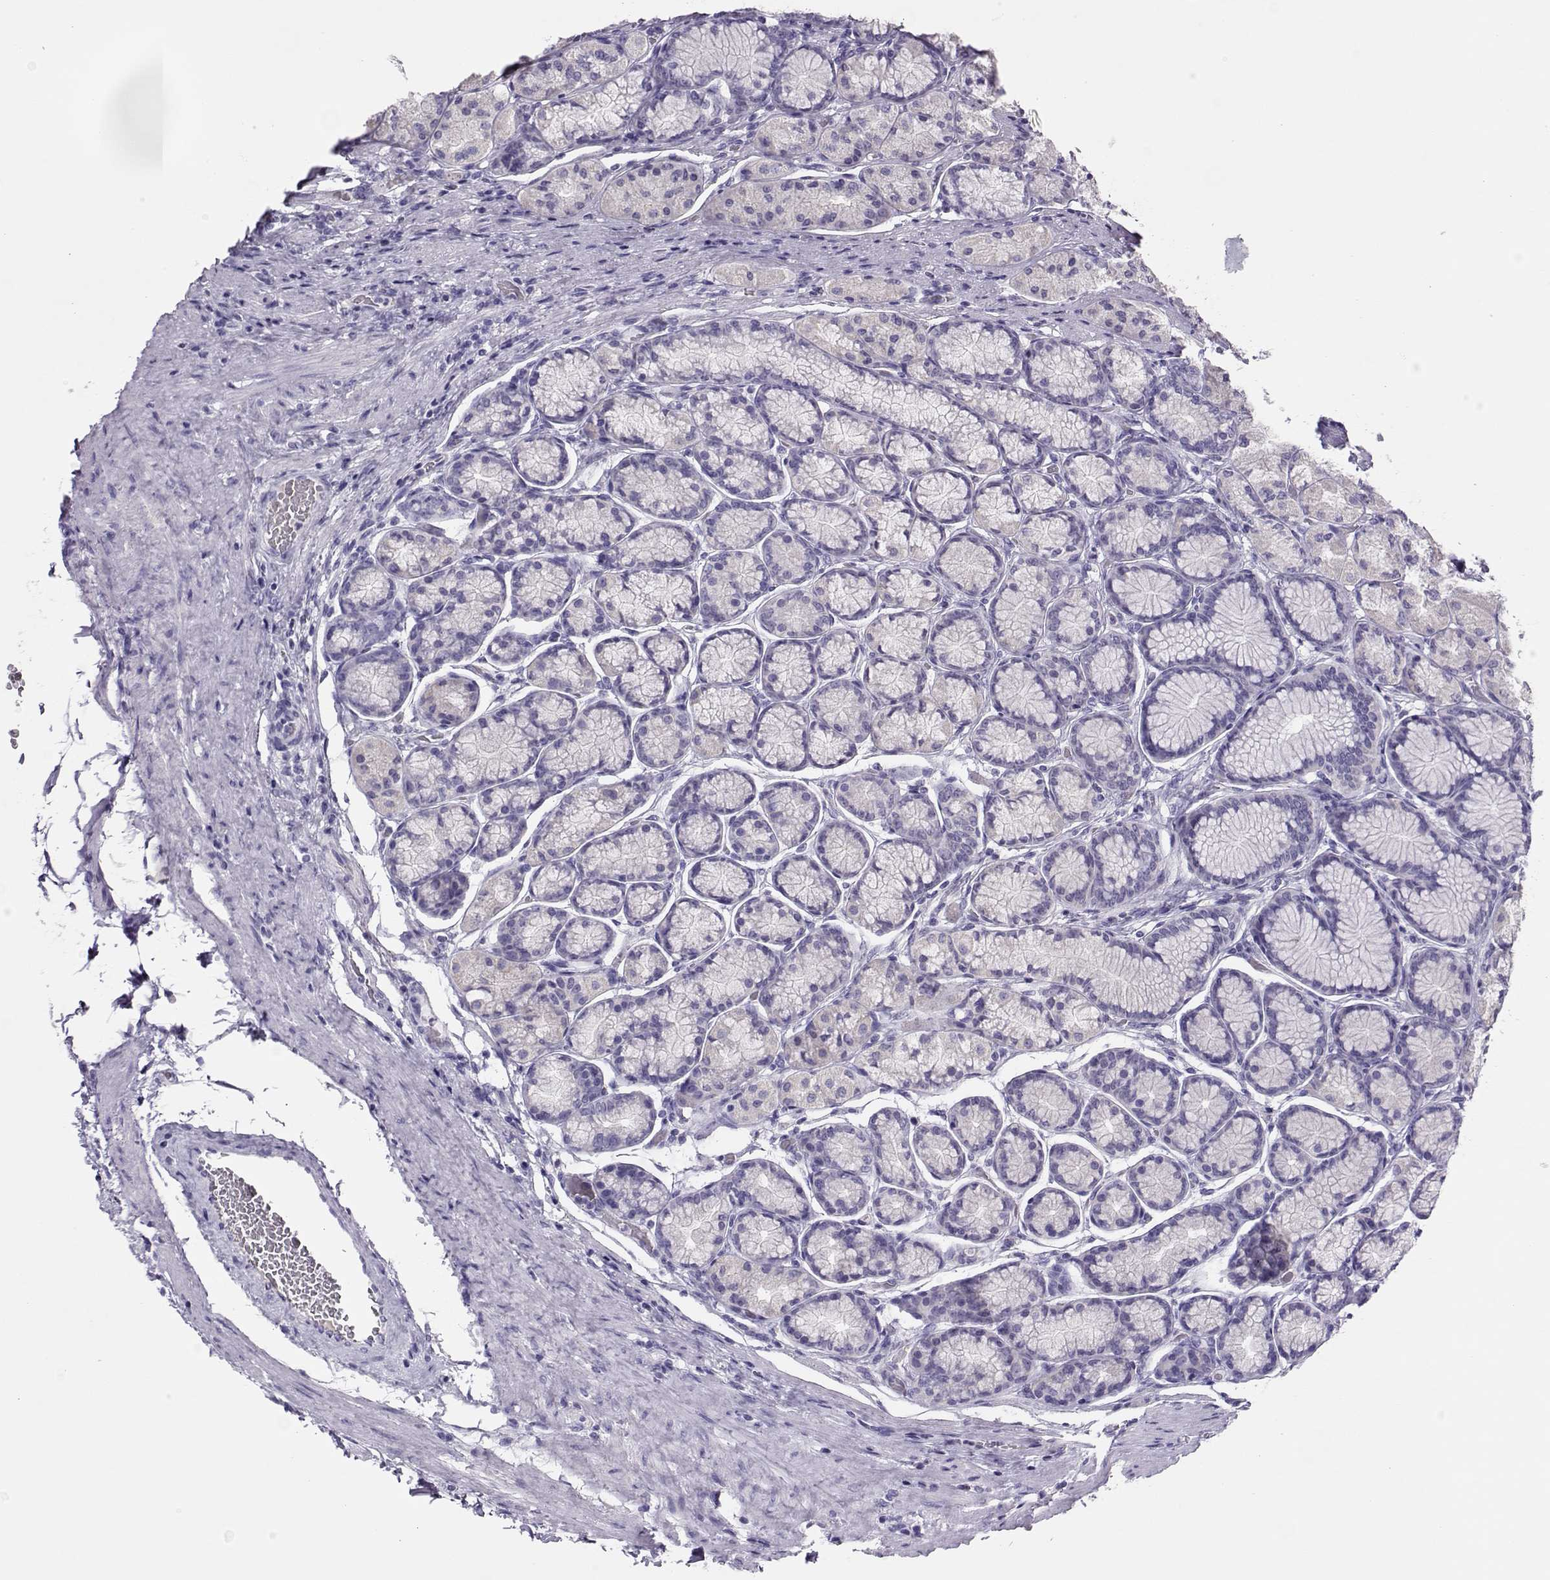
{"staining": {"intensity": "negative", "quantity": "none", "location": "none"}, "tissue": "stomach", "cell_type": "Glandular cells", "image_type": "normal", "snomed": [{"axis": "morphology", "description": "Normal tissue, NOS"}, {"axis": "morphology", "description": "Adenocarcinoma, NOS"}, {"axis": "morphology", "description": "Adenocarcinoma, High grade"}, {"axis": "topography", "description": "Stomach, upper"}, {"axis": "topography", "description": "Stomach"}], "caption": "Immunohistochemistry (IHC) image of unremarkable stomach stained for a protein (brown), which reveals no positivity in glandular cells. (DAB (3,3'-diaminobenzidine) immunohistochemistry, high magnification).", "gene": "LINGO1", "patient": {"sex": "female", "age": 65}}